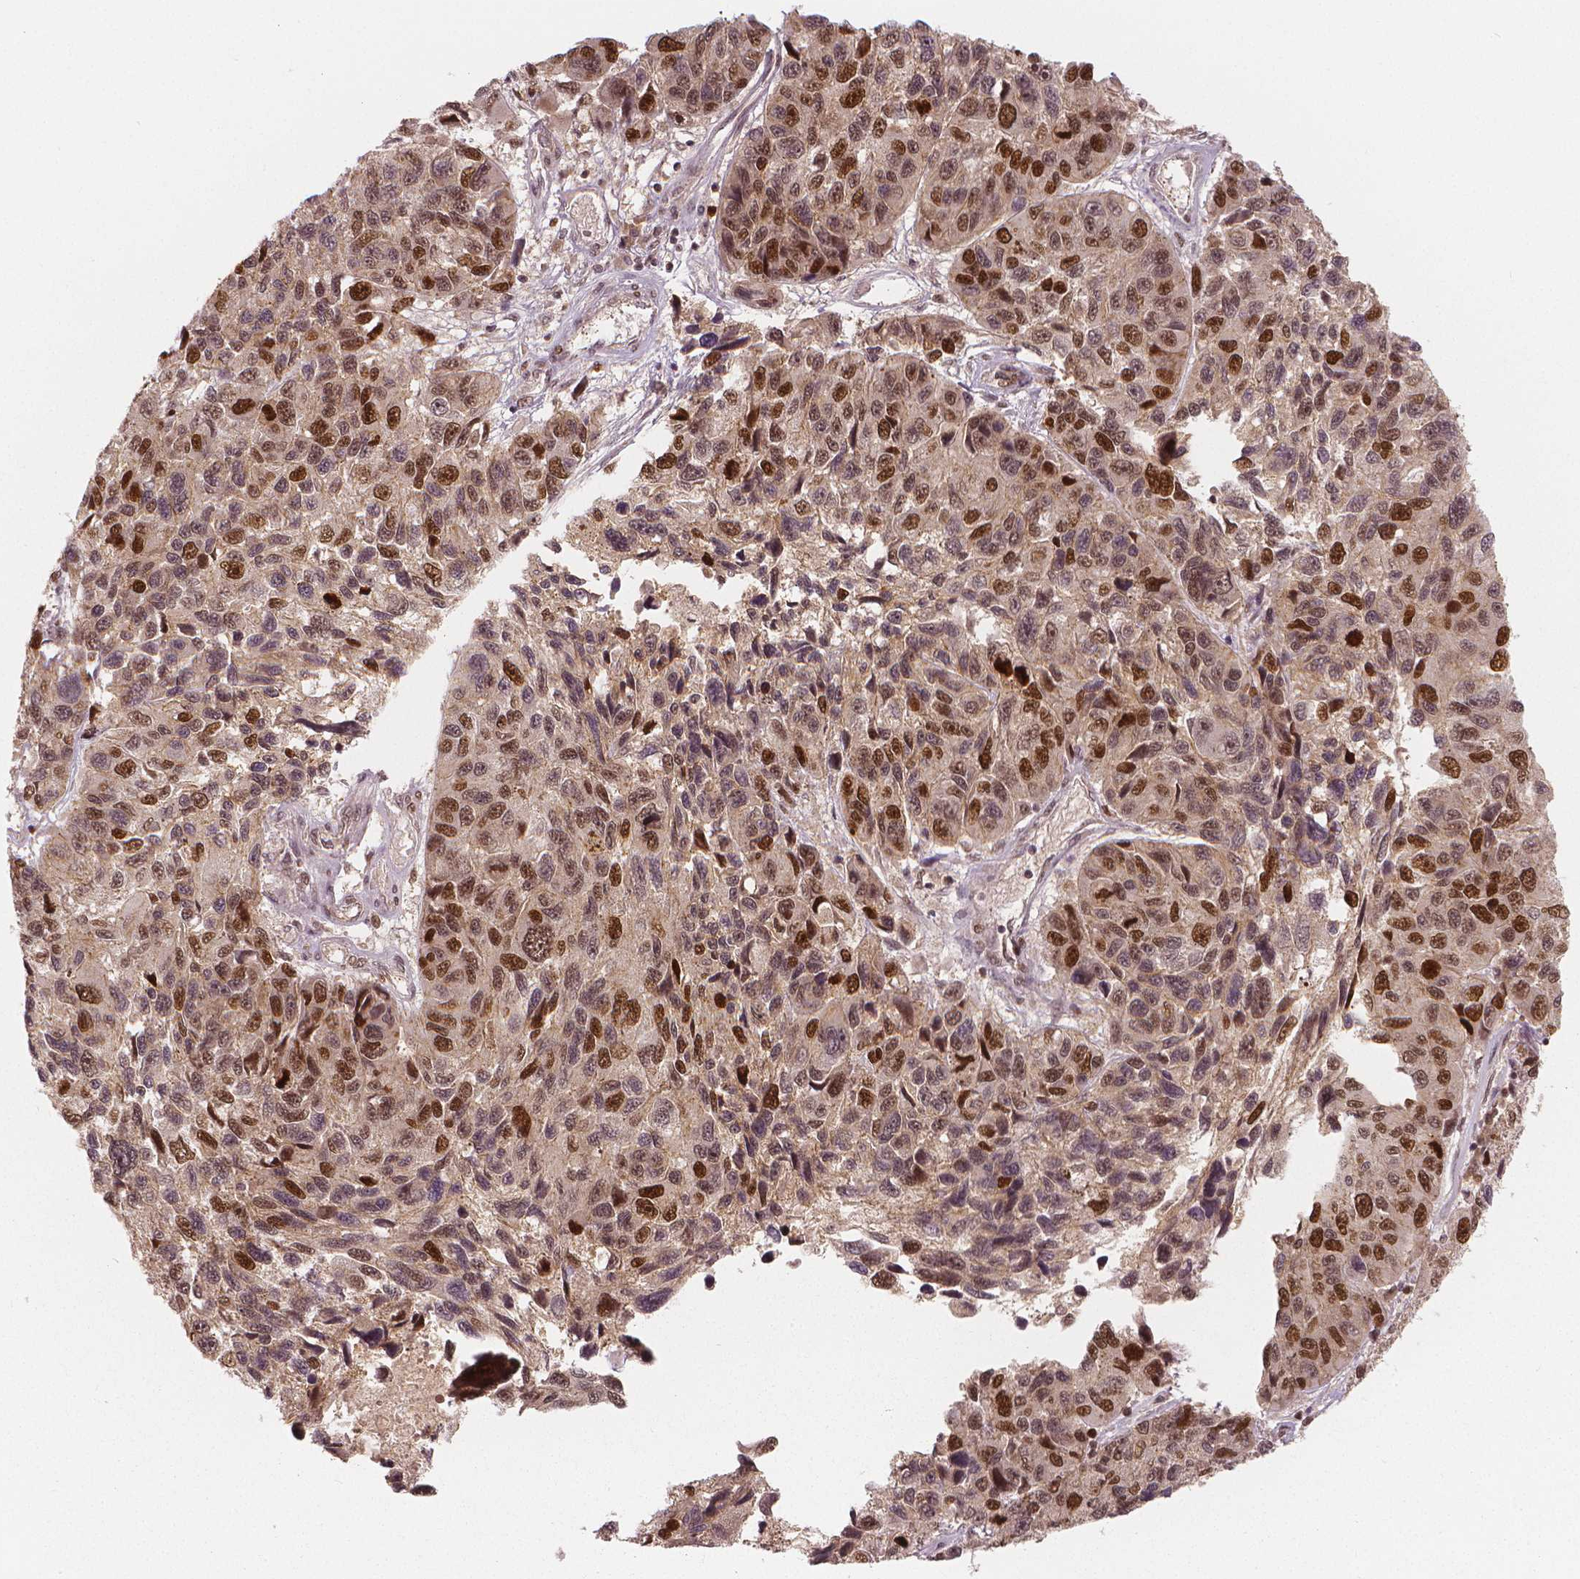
{"staining": {"intensity": "strong", "quantity": "25%-75%", "location": "nuclear"}, "tissue": "melanoma", "cell_type": "Tumor cells", "image_type": "cancer", "snomed": [{"axis": "morphology", "description": "Malignant melanoma, NOS"}, {"axis": "topography", "description": "Skin"}], "caption": "Immunohistochemical staining of melanoma demonstrates high levels of strong nuclear protein staining in about 25%-75% of tumor cells. The protein of interest is stained brown, and the nuclei are stained in blue (DAB IHC with brightfield microscopy, high magnification).", "gene": "NSD2", "patient": {"sex": "male", "age": 53}}